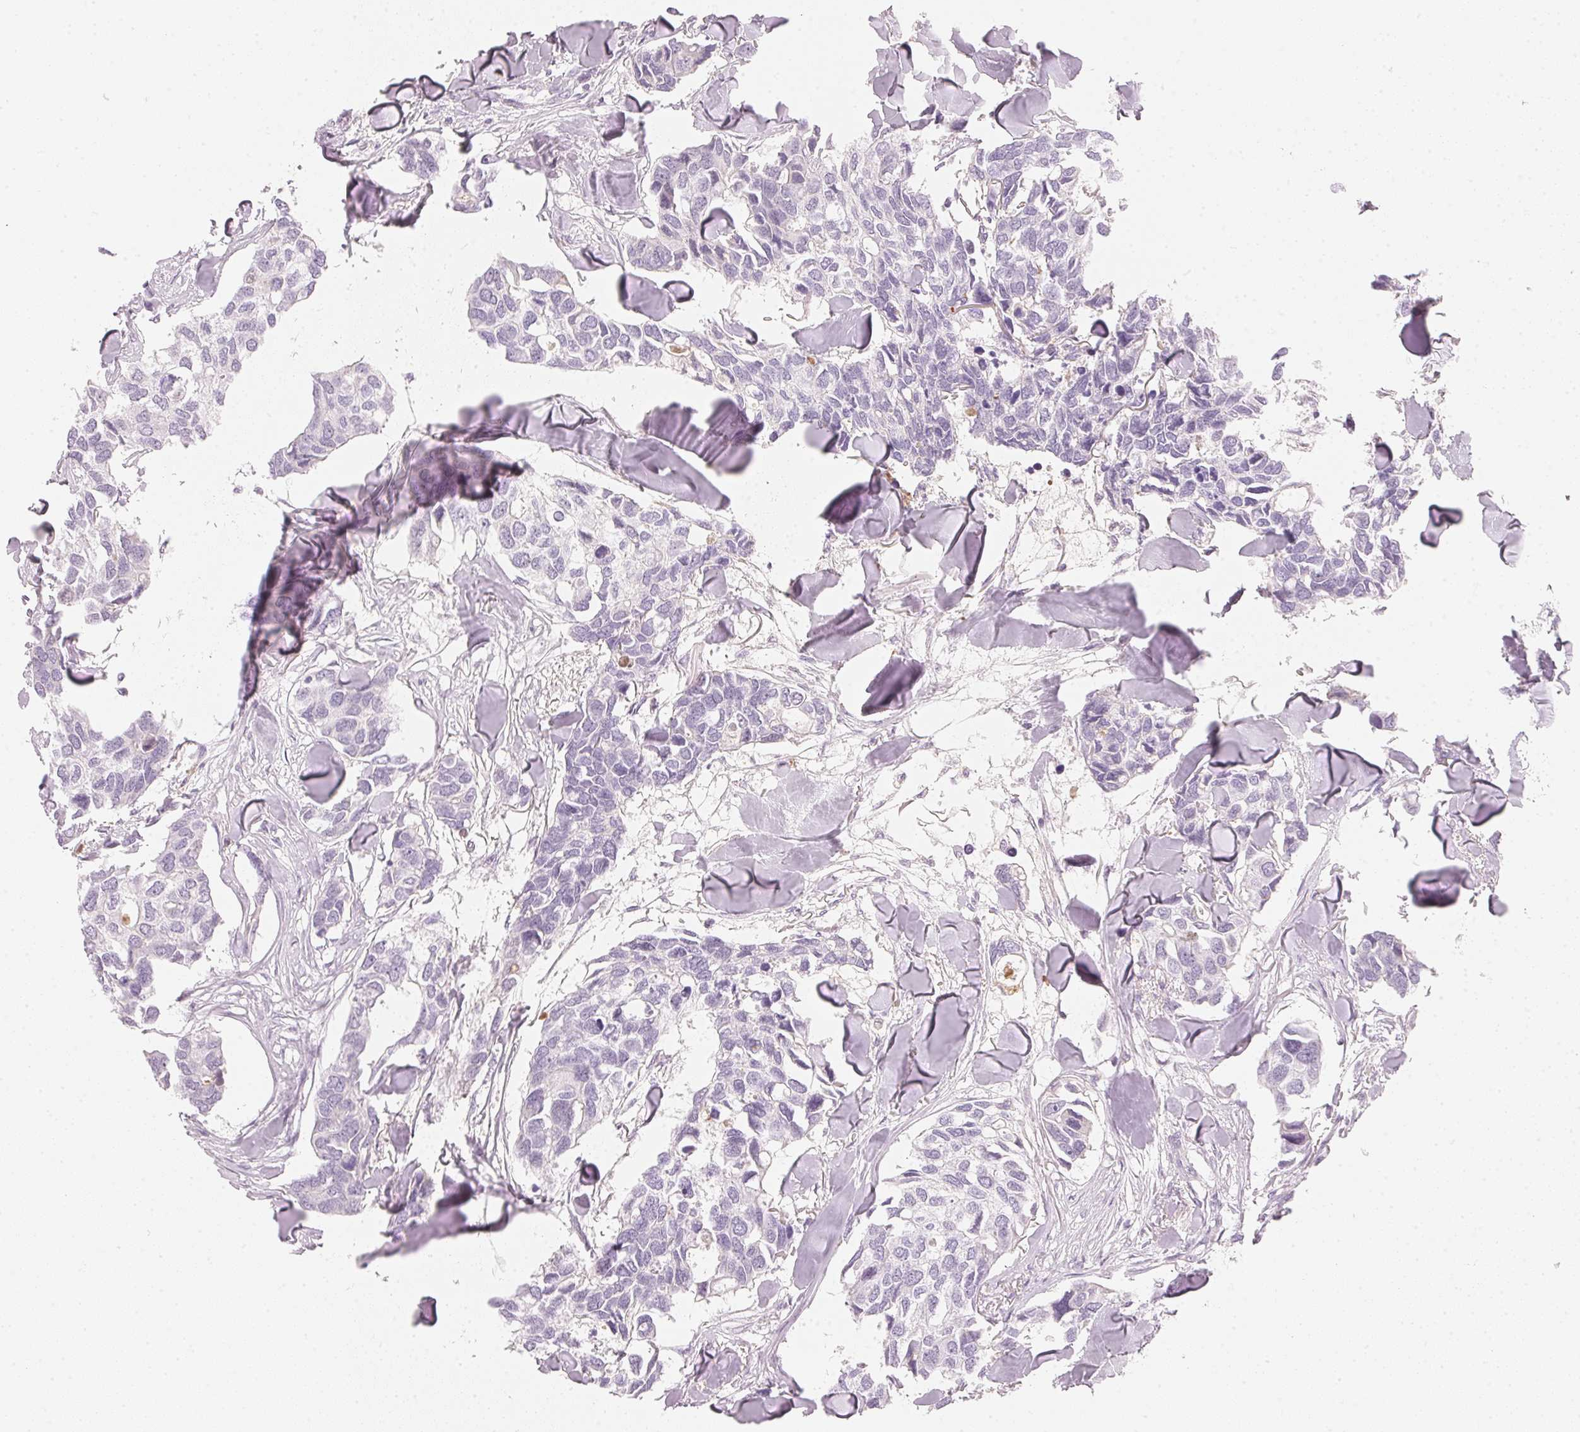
{"staining": {"intensity": "negative", "quantity": "none", "location": "none"}, "tissue": "breast cancer", "cell_type": "Tumor cells", "image_type": "cancer", "snomed": [{"axis": "morphology", "description": "Duct carcinoma"}, {"axis": "topography", "description": "Breast"}], "caption": "DAB (3,3'-diaminobenzidine) immunohistochemical staining of breast cancer displays no significant positivity in tumor cells.", "gene": "RMDN2", "patient": {"sex": "female", "age": 83}}